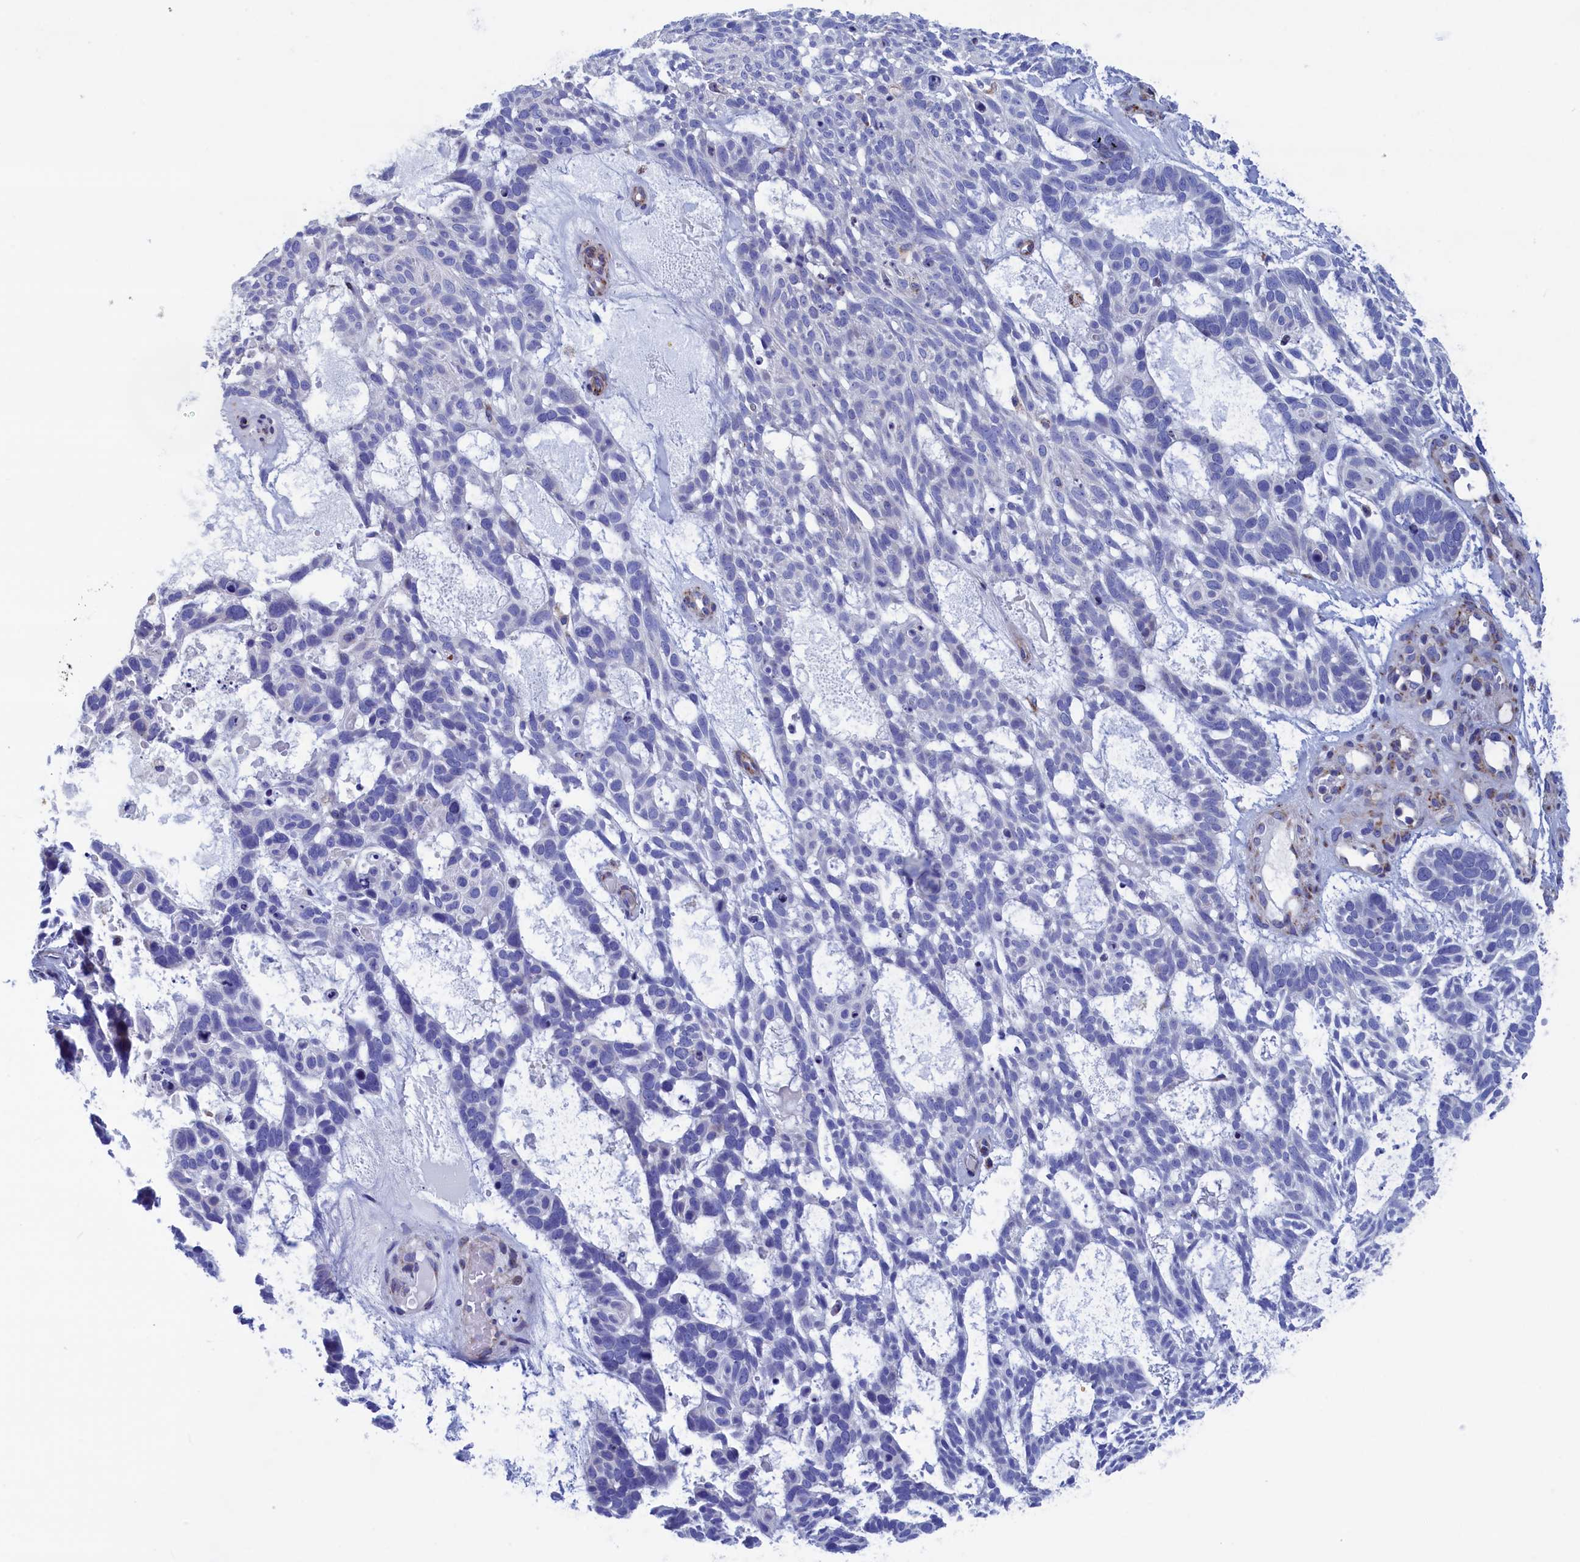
{"staining": {"intensity": "negative", "quantity": "none", "location": "none"}, "tissue": "skin cancer", "cell_type": "Tumor cells", "image_type": "cancer", "snomed": [{"axis": "morphology", "description": "Basal cell carcinoma"}, {"axis": "topography", "description": "Skin"}], "caption": "Immunohistochemistry of human skin basal cell carcinoma demonstrates no staining in tumor cells.", "gene": "WDR83", "patient": {"sex": "male", "age": 88}}